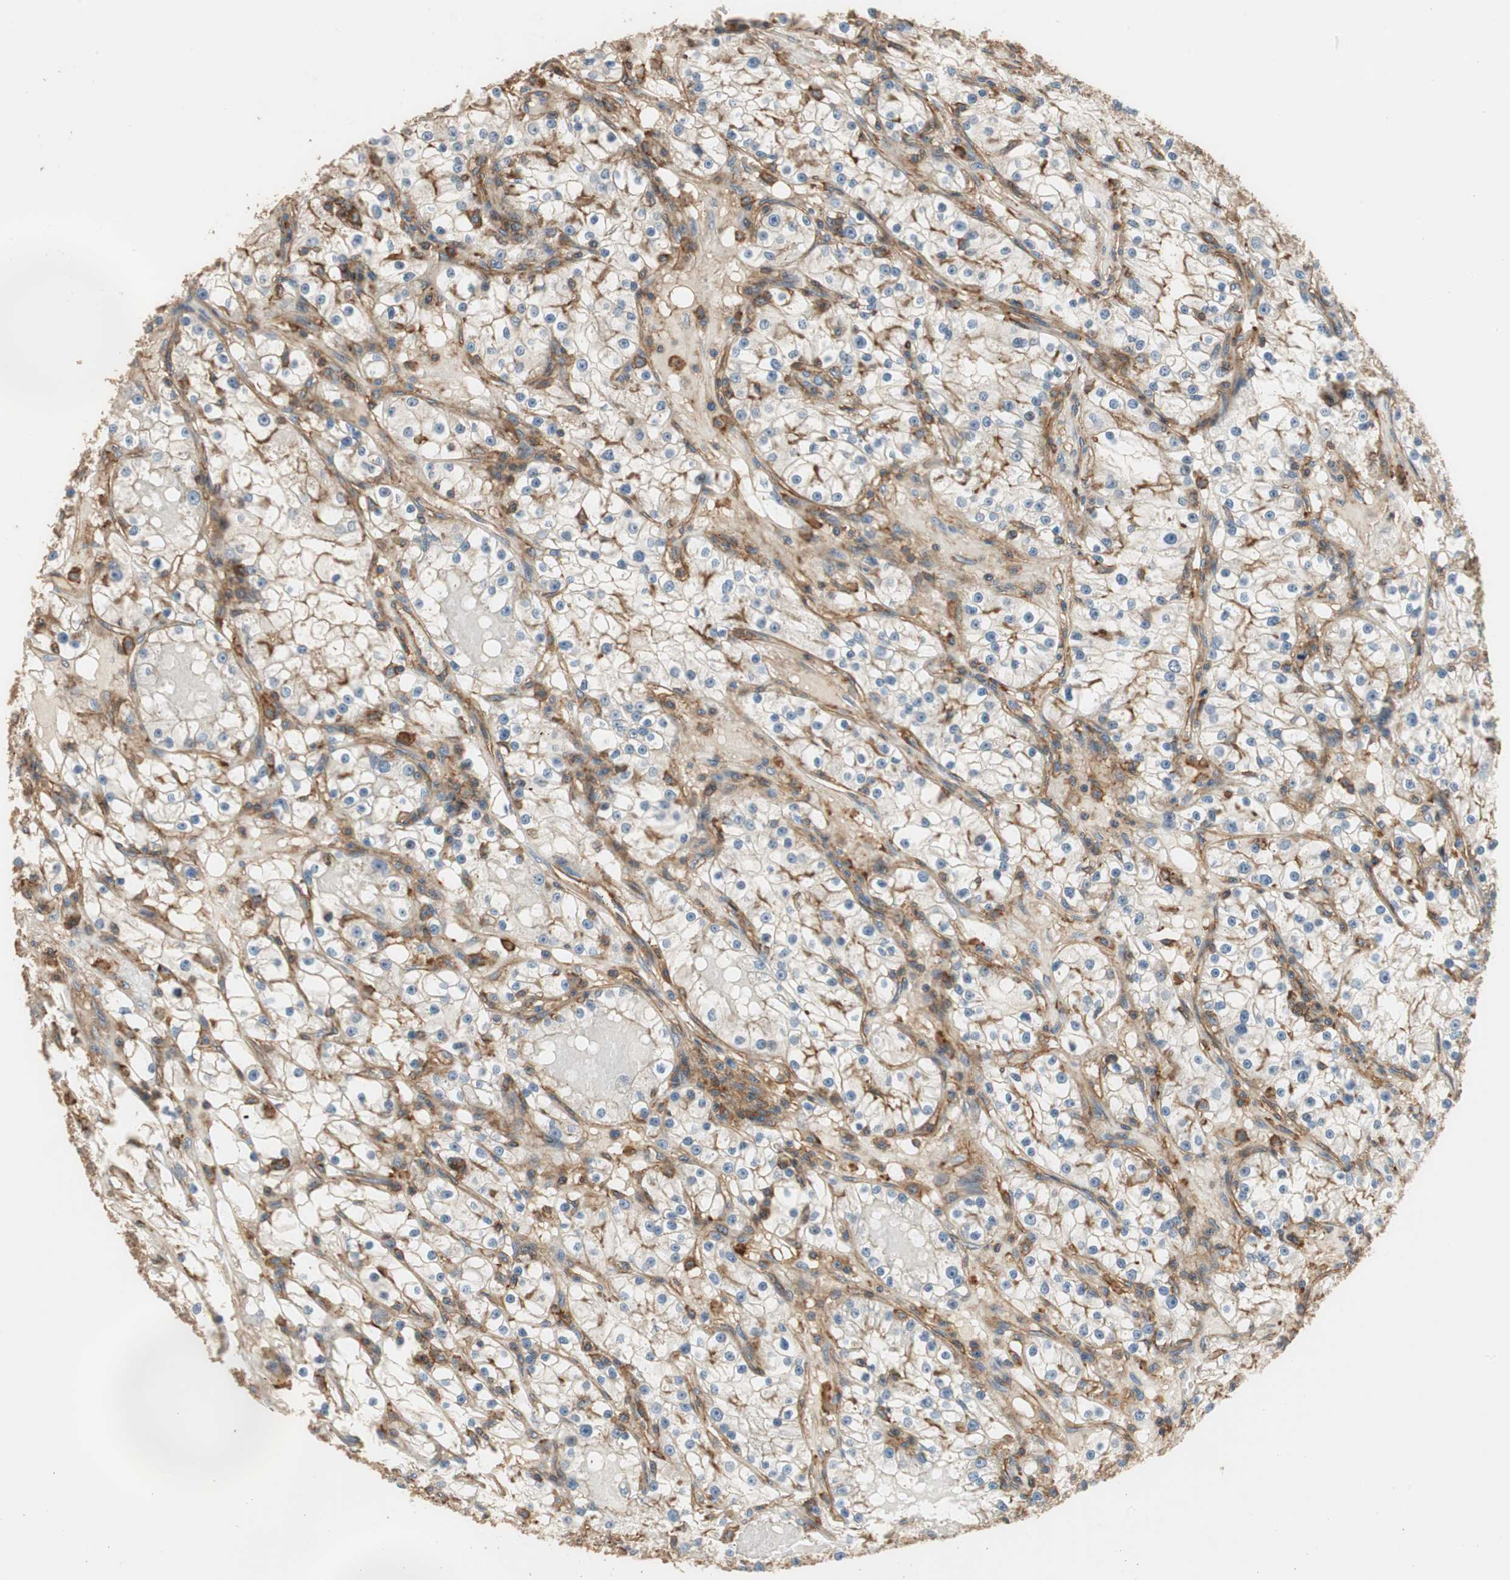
{"staining": {"intensity": "negative", "quantity": "none", "location": "none"}, "tissue": "renal cancer", "cell_type": "Tumor cells", "image_type": "cancer", "snomed": [{"axis": "morphology", "description": "Adenocarcinoma, NOS"}, {"axis": "topography", "description": "Kidney"}], "caption": "A photomicrograph of renal cancer stained for a protein exhibits no brown staining in tumor cells.", "gene": "IL1RL1", "patient": {"sex": "male", "age": 56}}